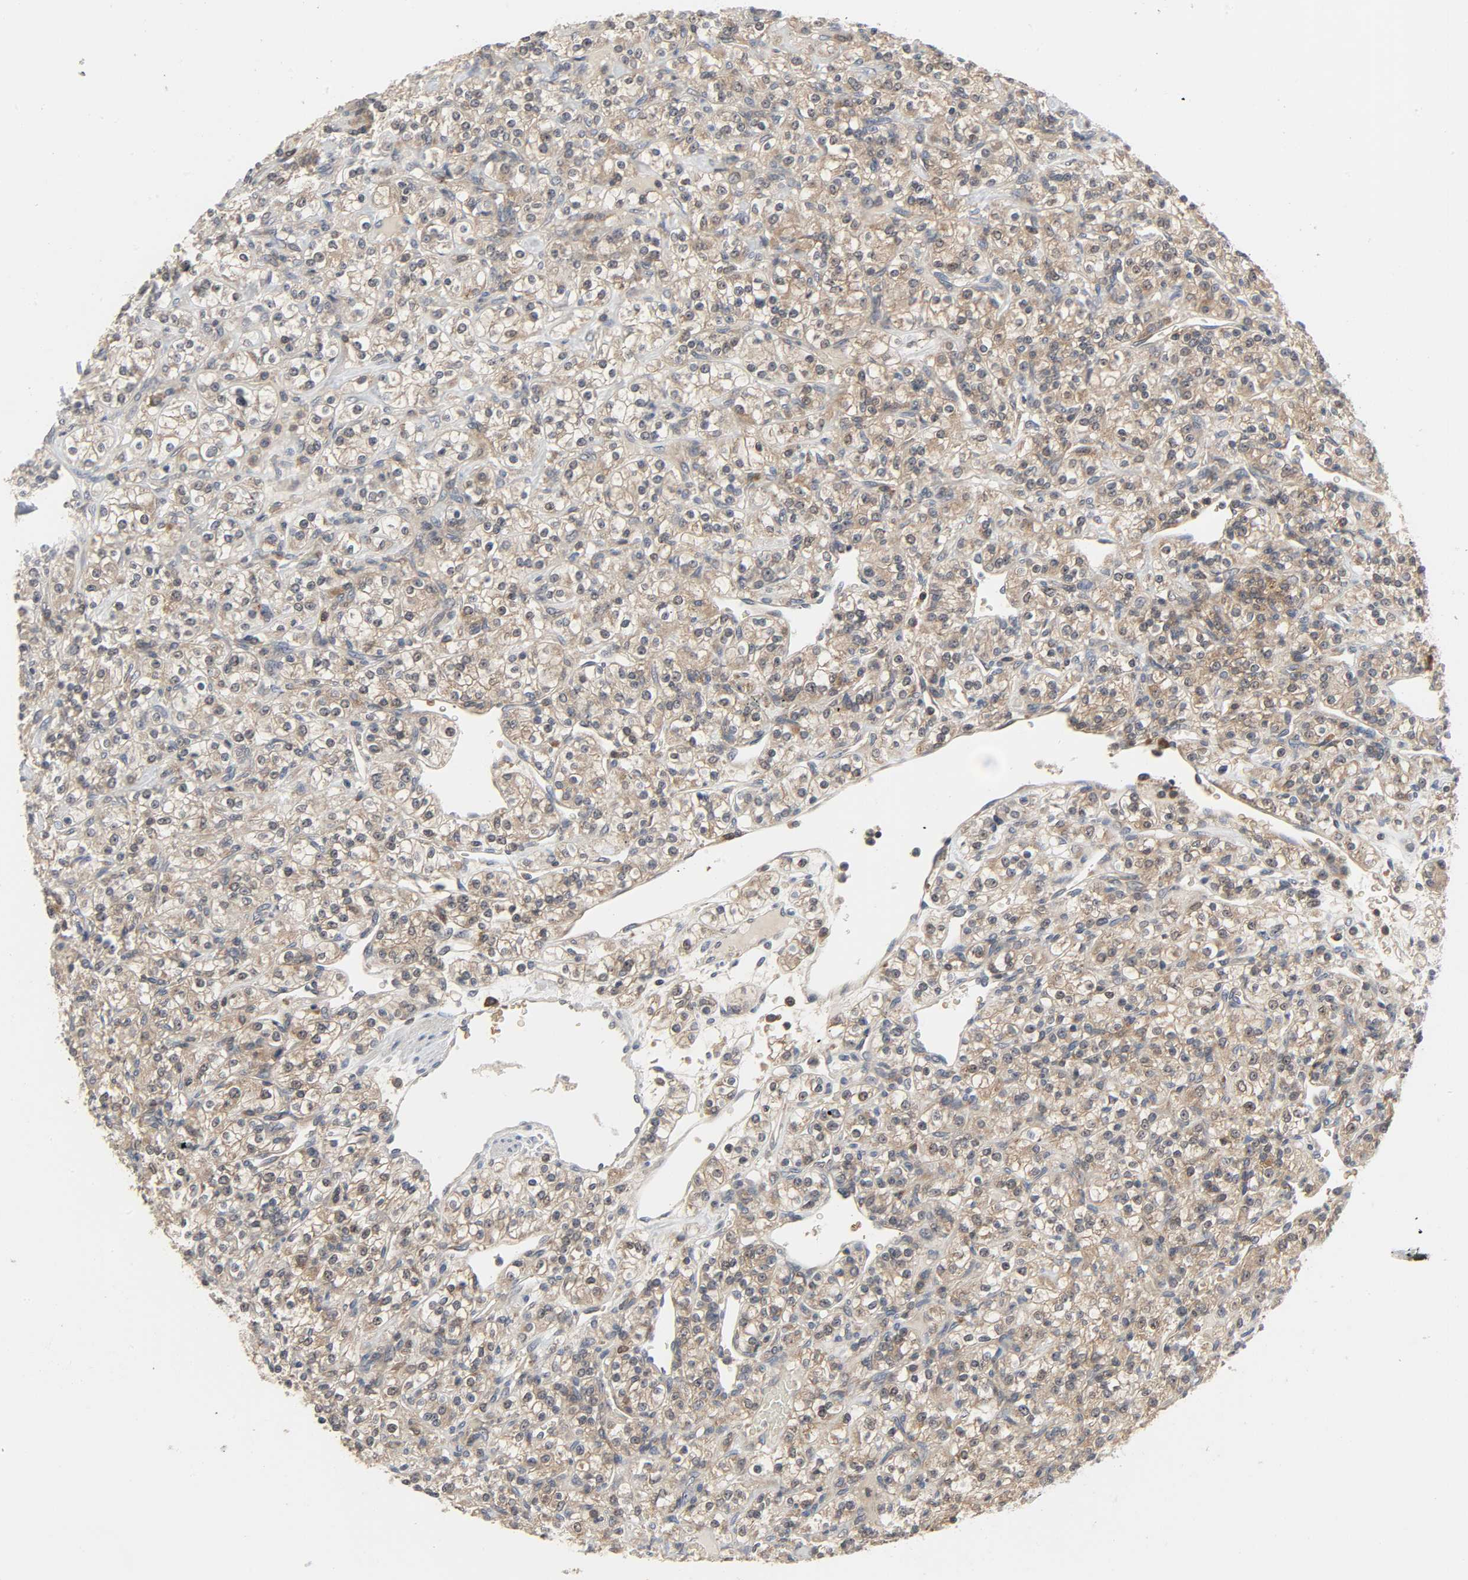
{"staining": {"intensity": "moderate", "quantity": ">75%", "location": "cytoplasmic/membranous,nuclear"}, "tissue": "renal cancer", "cell_type": "Tumor cells", "image_type": "cancer", "snomed": [{"axis": "morphology", "description": "Adenocarcinoma, NOS"}, {"axis": "topography", "description": "Kidney"}], "caption": "Immunohistochemistry of renal cancer demonstrates medium levels of moderate cytoplasmic/membranous and nuclear expression in about >75% of tumor cells.", "gene": "PLEKHA2", "patient": {"sex": "male", "age": 77}}